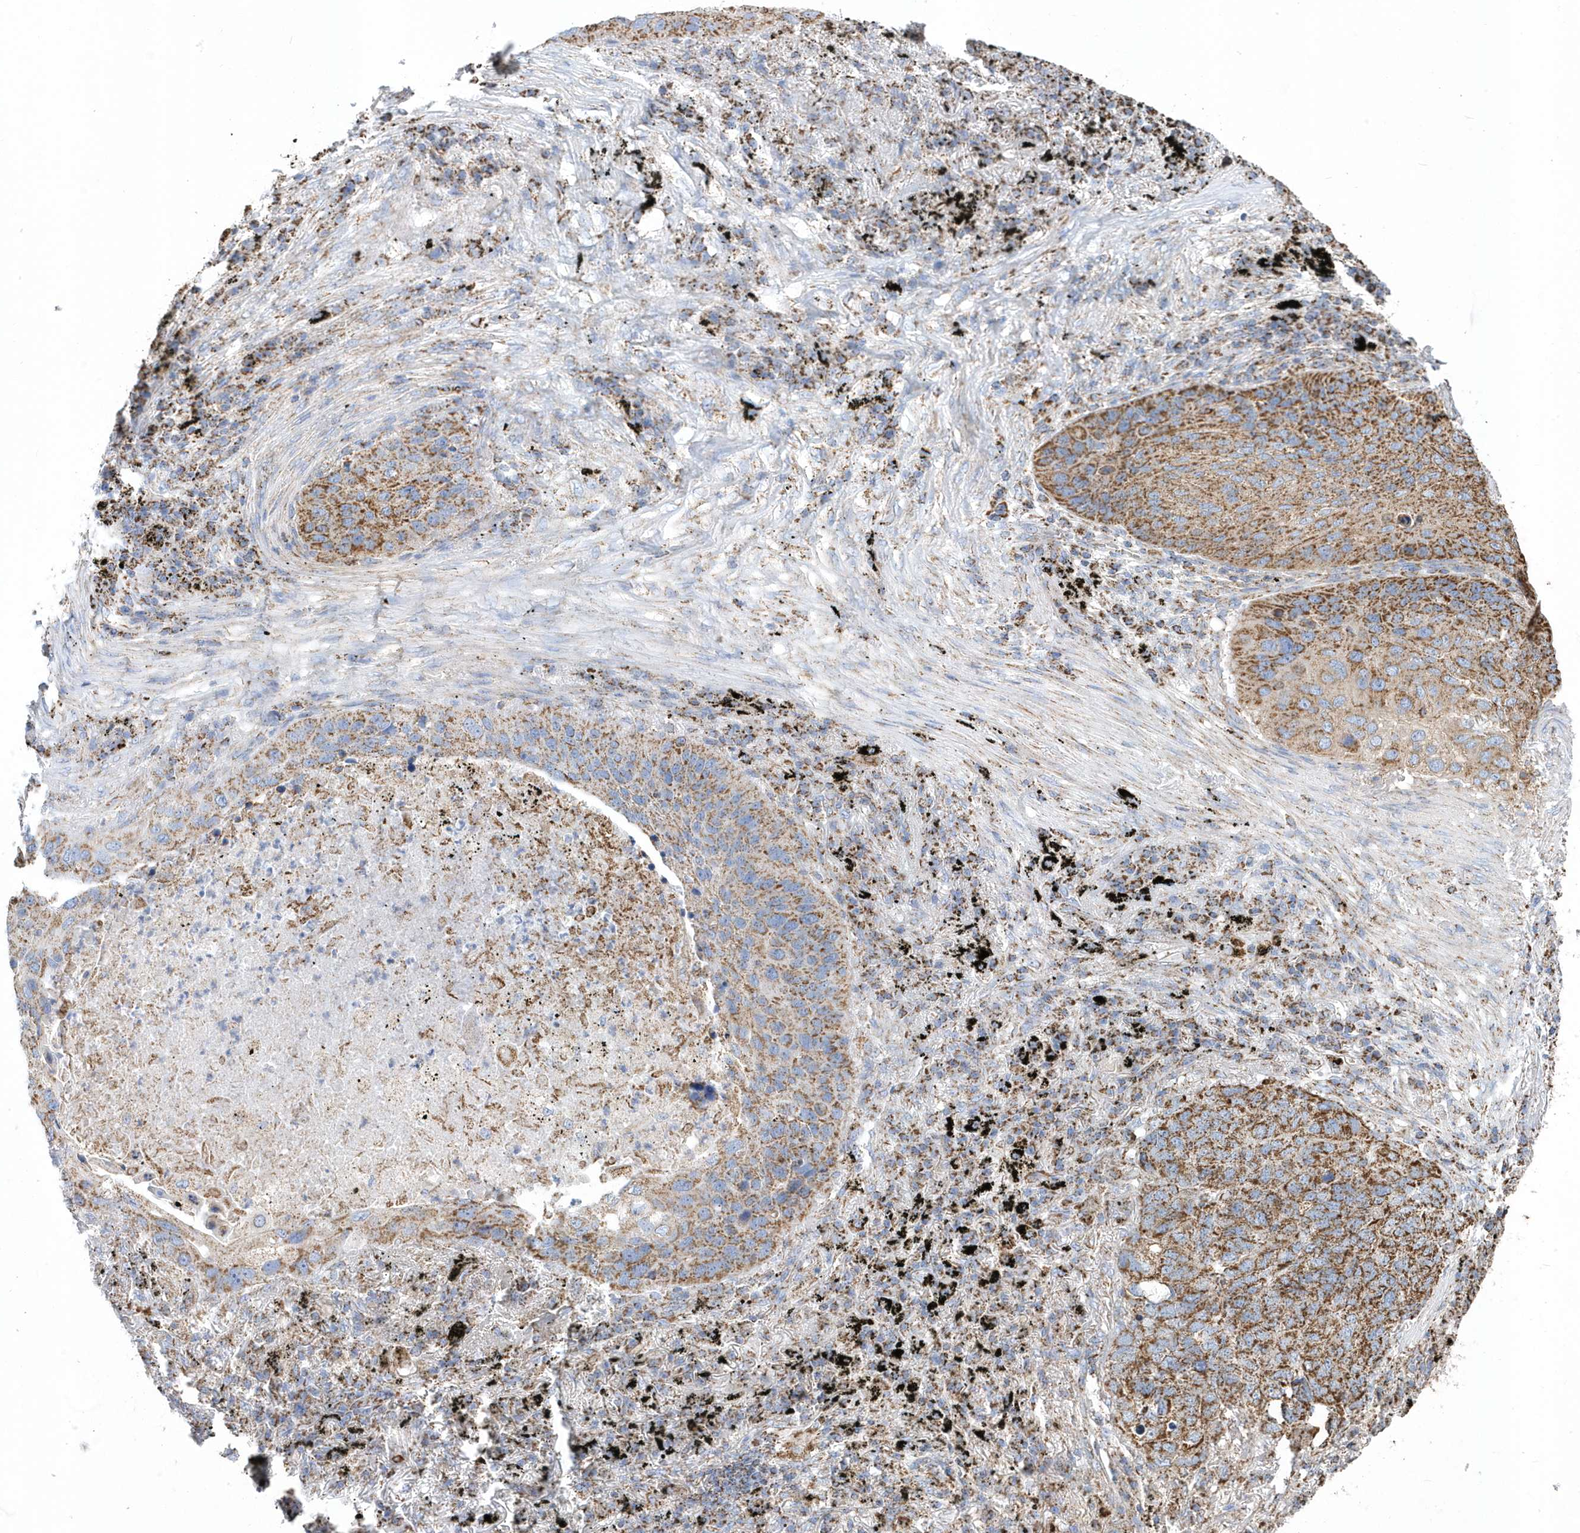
{"staining": {"intensity": "moderate", "quantity": ">75%", "location": "cytoplasmic/membranous"}, "tissue": "lung cancer", "cell_type": "Tumor cells", "image_type": "cancer", "snomed": [{"axis": "morphology", "description": "Squamous cell carcinoma, NOS"}, {"axis": "topography", "description": "Lung"}], "caption": "A medium amount of moderate cytoplasmic/membranous positivity is seen in about >75% of tumor cells in squamous cell carcinoma (lung) tissue.", "gene": "GTPBP8", "patient": {"sex": "female", "age": 63}}